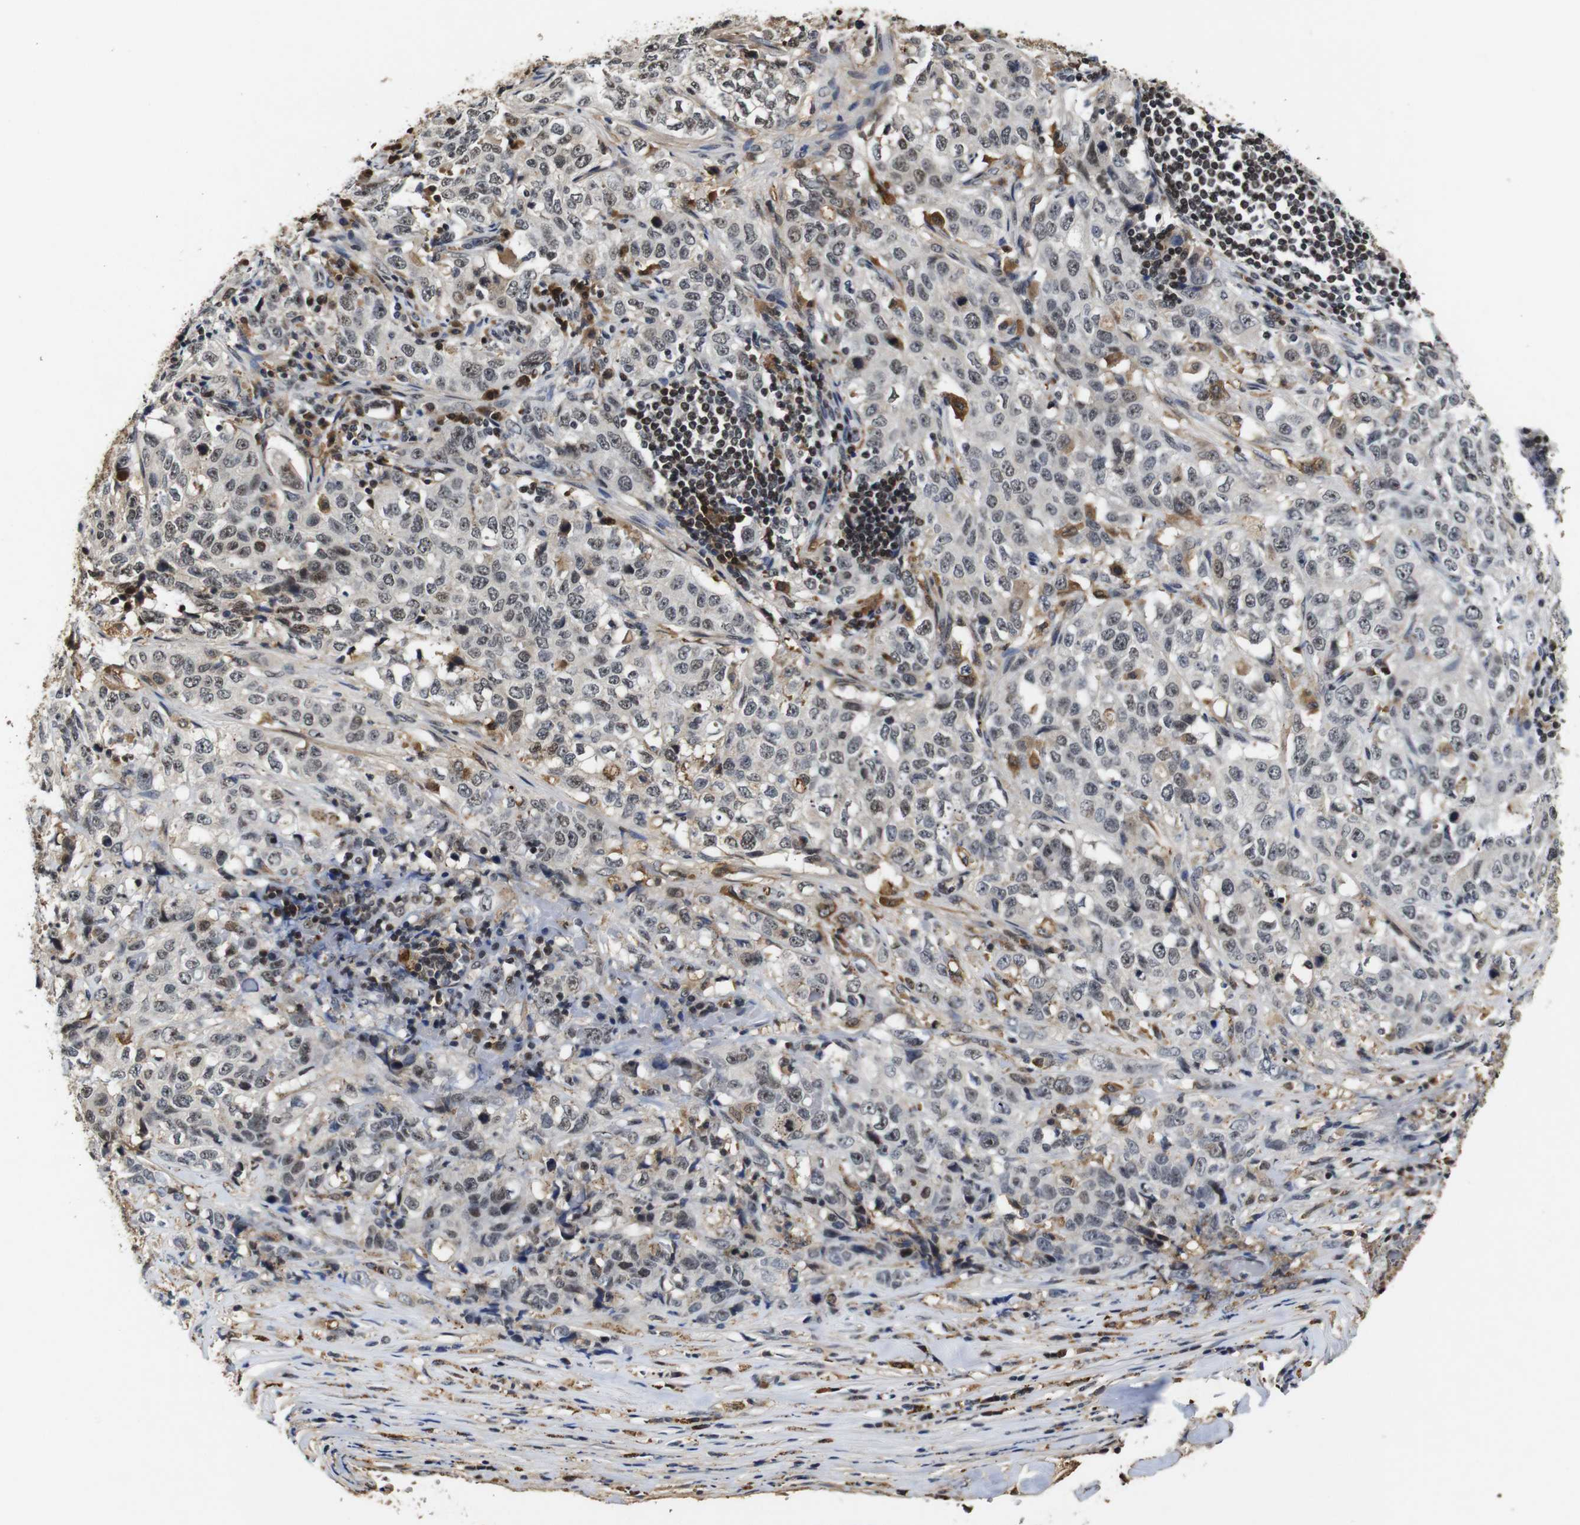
{"staining": {"intensity": "moderate", "quantity": "25%-75%", "location": "cytoplasmic/membranous"}, "tissue": "stomach cancer", "cell_type": "Tumor cells", "image_type": "cancer", "snomed": [{"axis": "morphology", "description": "Adenocarcinoma, NOS"}, {"axis": "topography", "description": "Stomach"}], "caption": "The photomicrograph shows staining of stomach cancer, revealing moderate cytoplasmic/membranous protein staining (brown color) within tumor cells.", "gene": "MYC", "patient": {"sex": "male", "age": 48}}